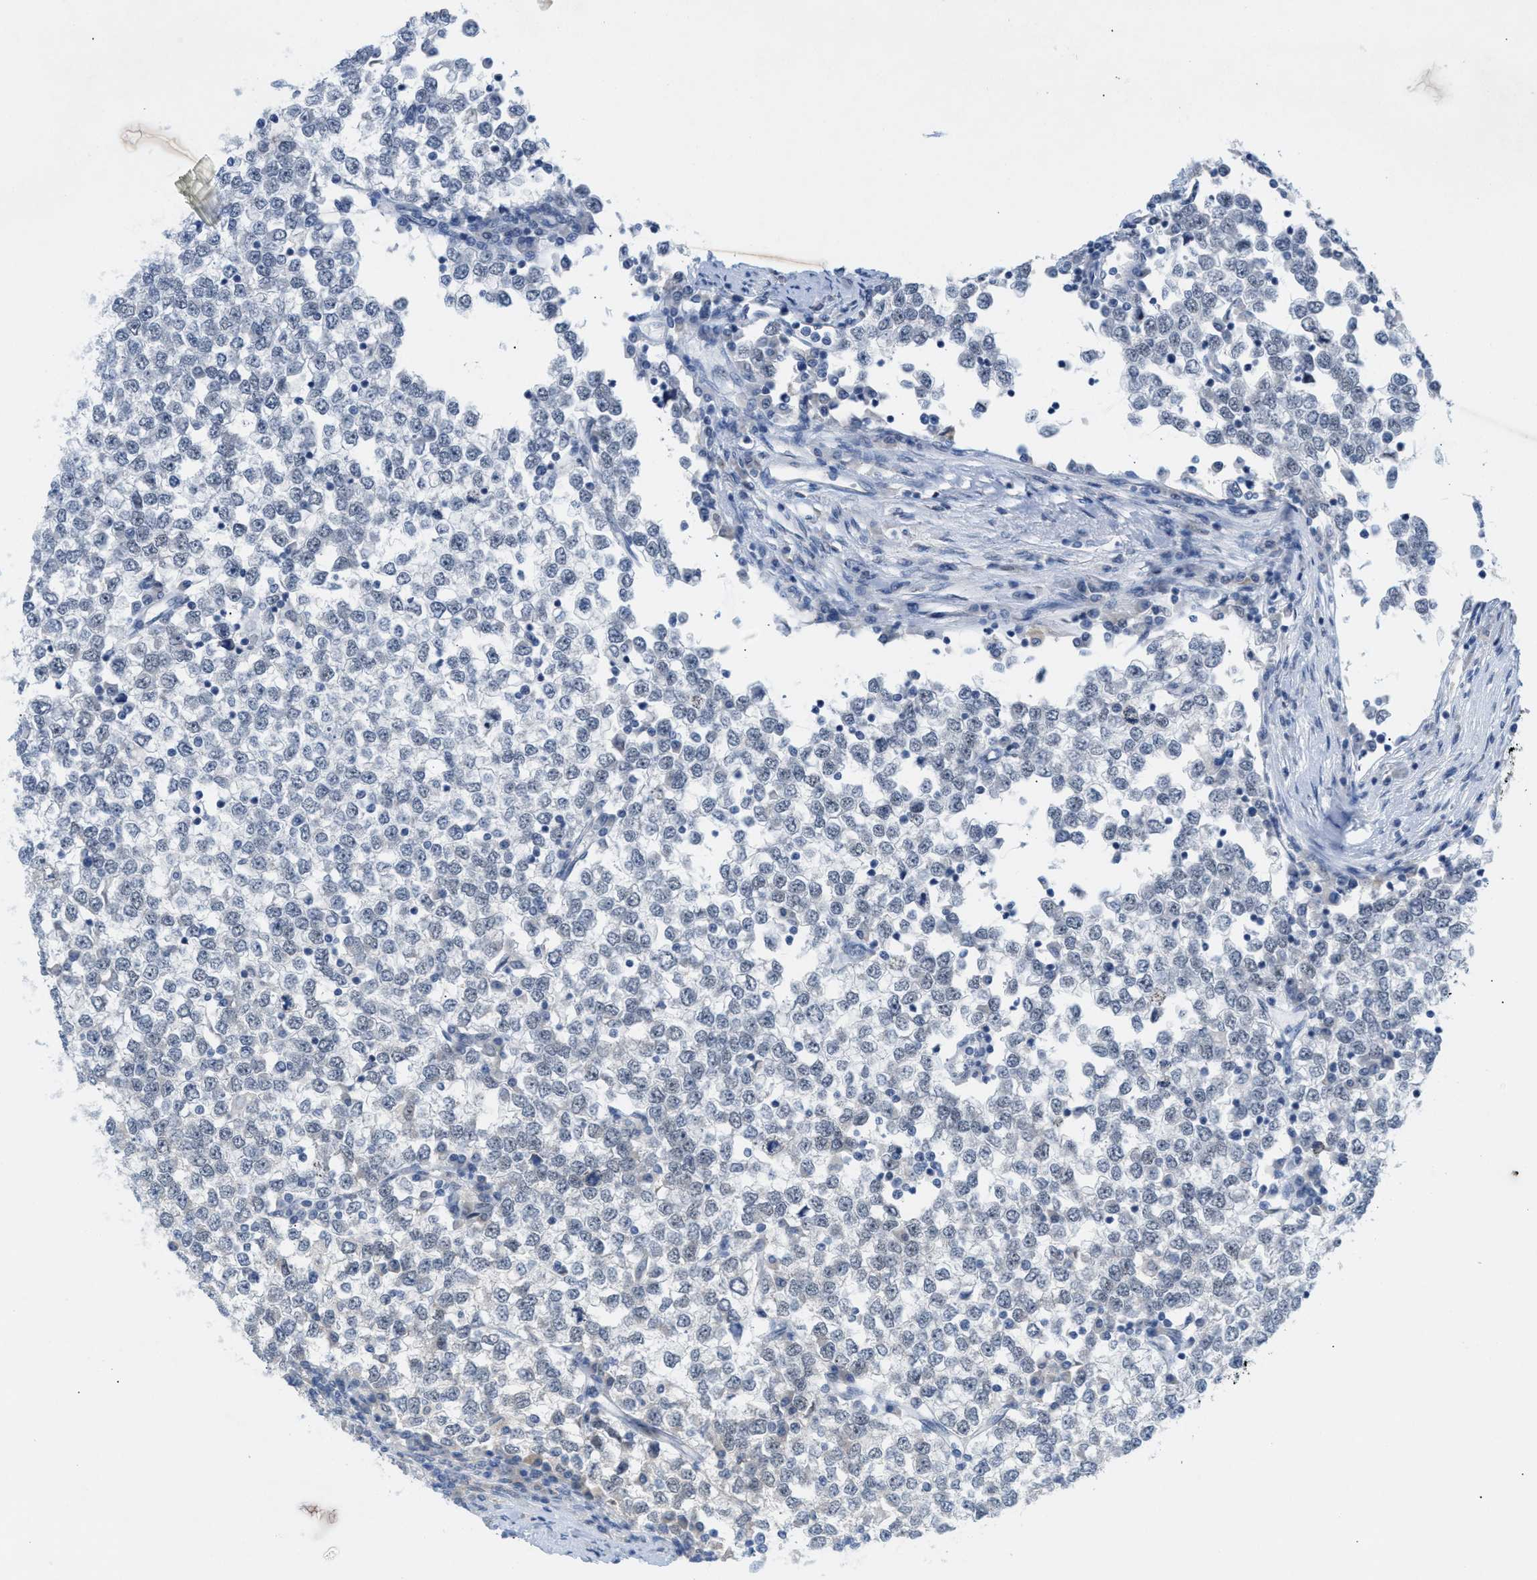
{"staining": {"intensity": "negative", "quantity": "none", "location": "none"}, "tissue": "testis cancer", "cell_type": "Tumor cells", "image_type": "cancer", "snomed": [{"axis": "morphology", "description": "Seminoma, NOS"}, {"axis": "topography", "description": "Testis"}], "caption": "Tumor cells are negative for brown protein staining in seminoma (testis).", "gene": "WIPI2", "patient": {"sex": "male", "age": 65}}